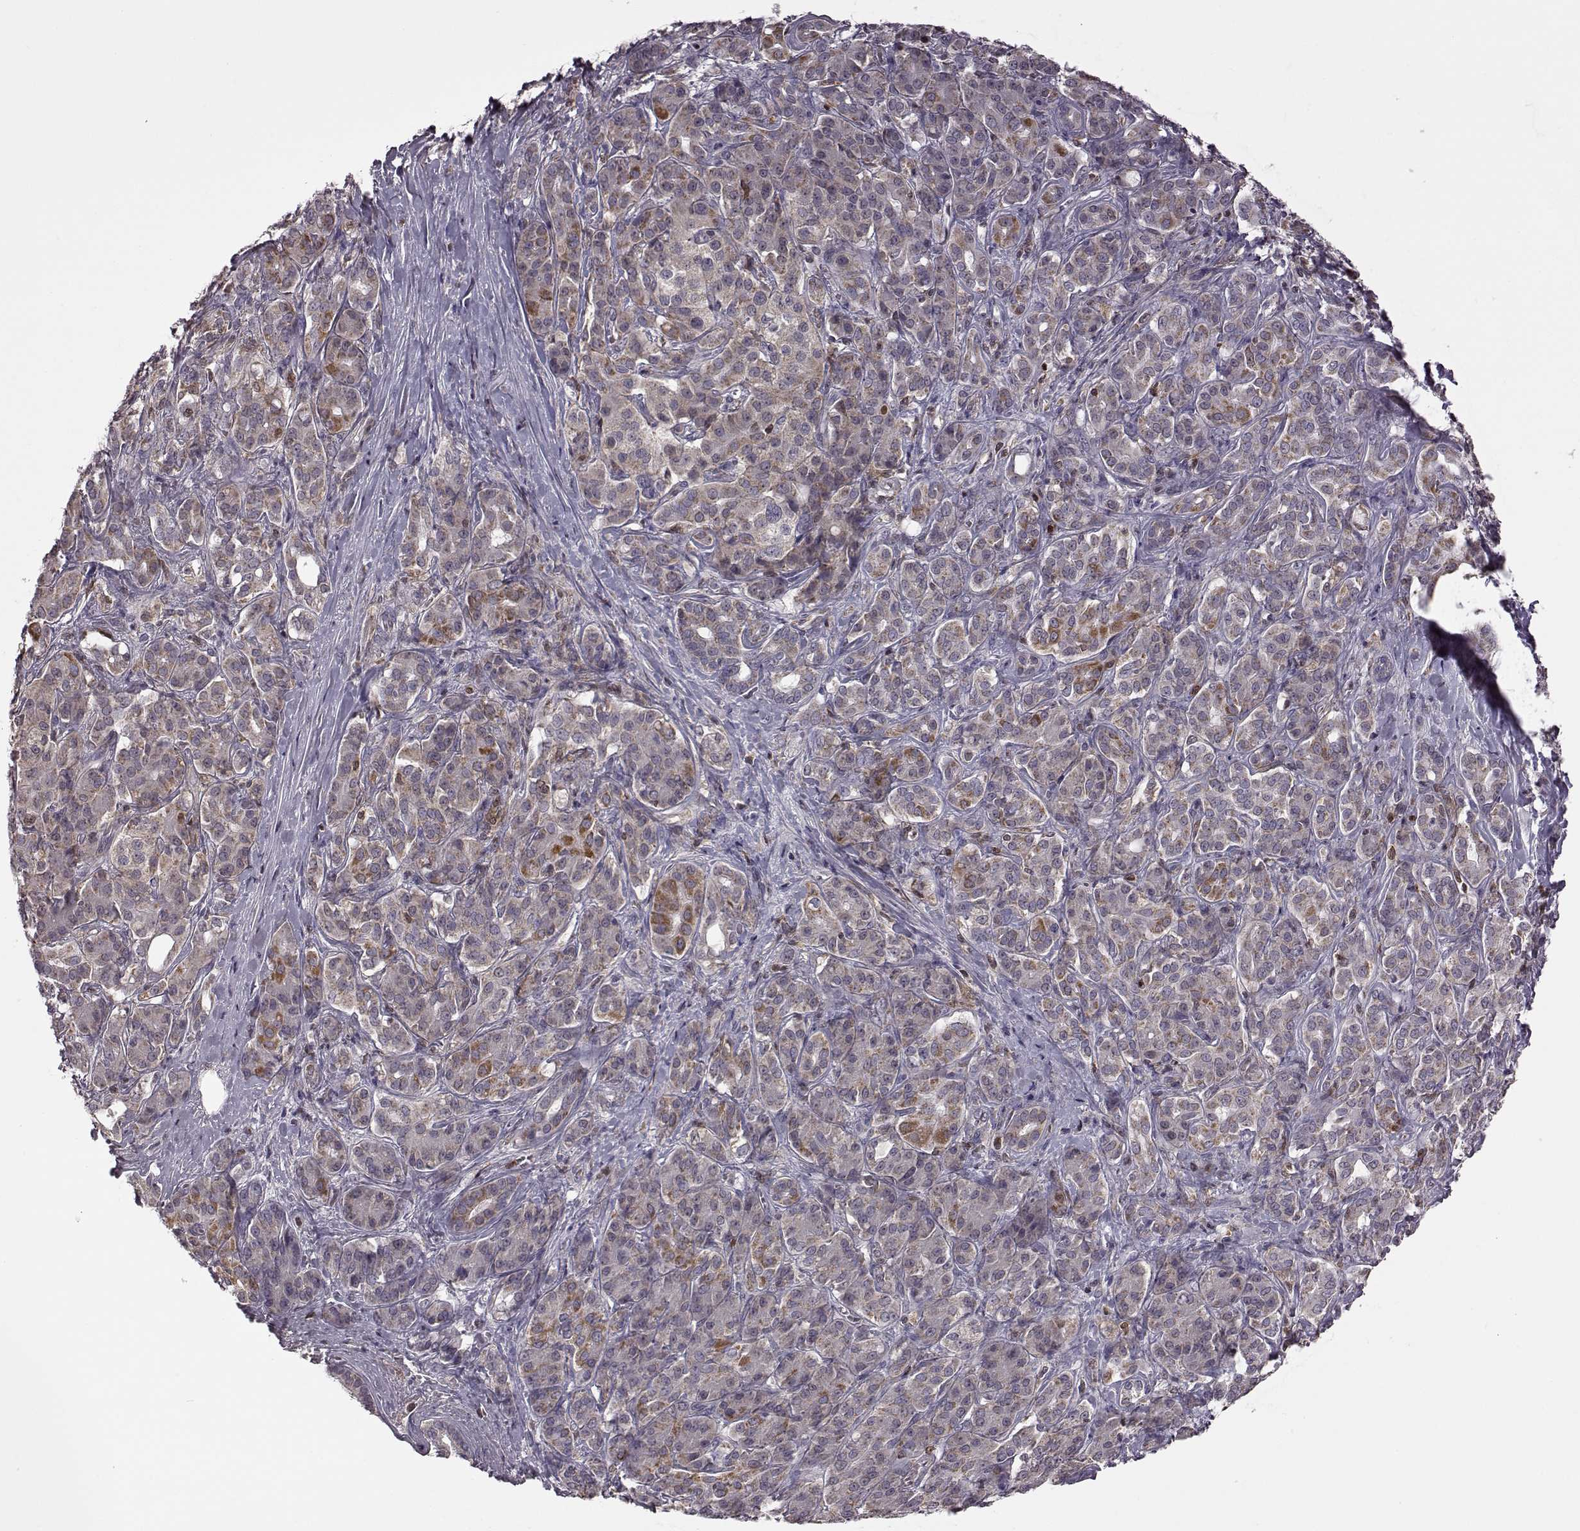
{"staining": {"intensity": "strong", "quantity": "<25%", "location": "cytoplasmic/membranous"}, "tissue": "pancreatic cancer", "cell_type": "Tumor cells", "image_type": "cancer", "snomed": [{"axis": "morphology", "description": "Normal tissue, NOS"}, {"axis": "morphology", "description": "Inflammation, NOS"}, {"axis": "morphology", "description": "Adenocarcinoma, NOS"}, {"axis": "topography", "description": "Pancreas"}], "caption": "A high-resolution photomicrograph shows immunohistochemistry staining of pancreatic adenocarcinoma, which reveals strong cytoplasmic/membranous expression in about <25% of tumor cells. The protein is shown in brown color, while the nuclei are stained blue.", "gene": "DOK2", "patient": {"sex": "male", "age": 57}}